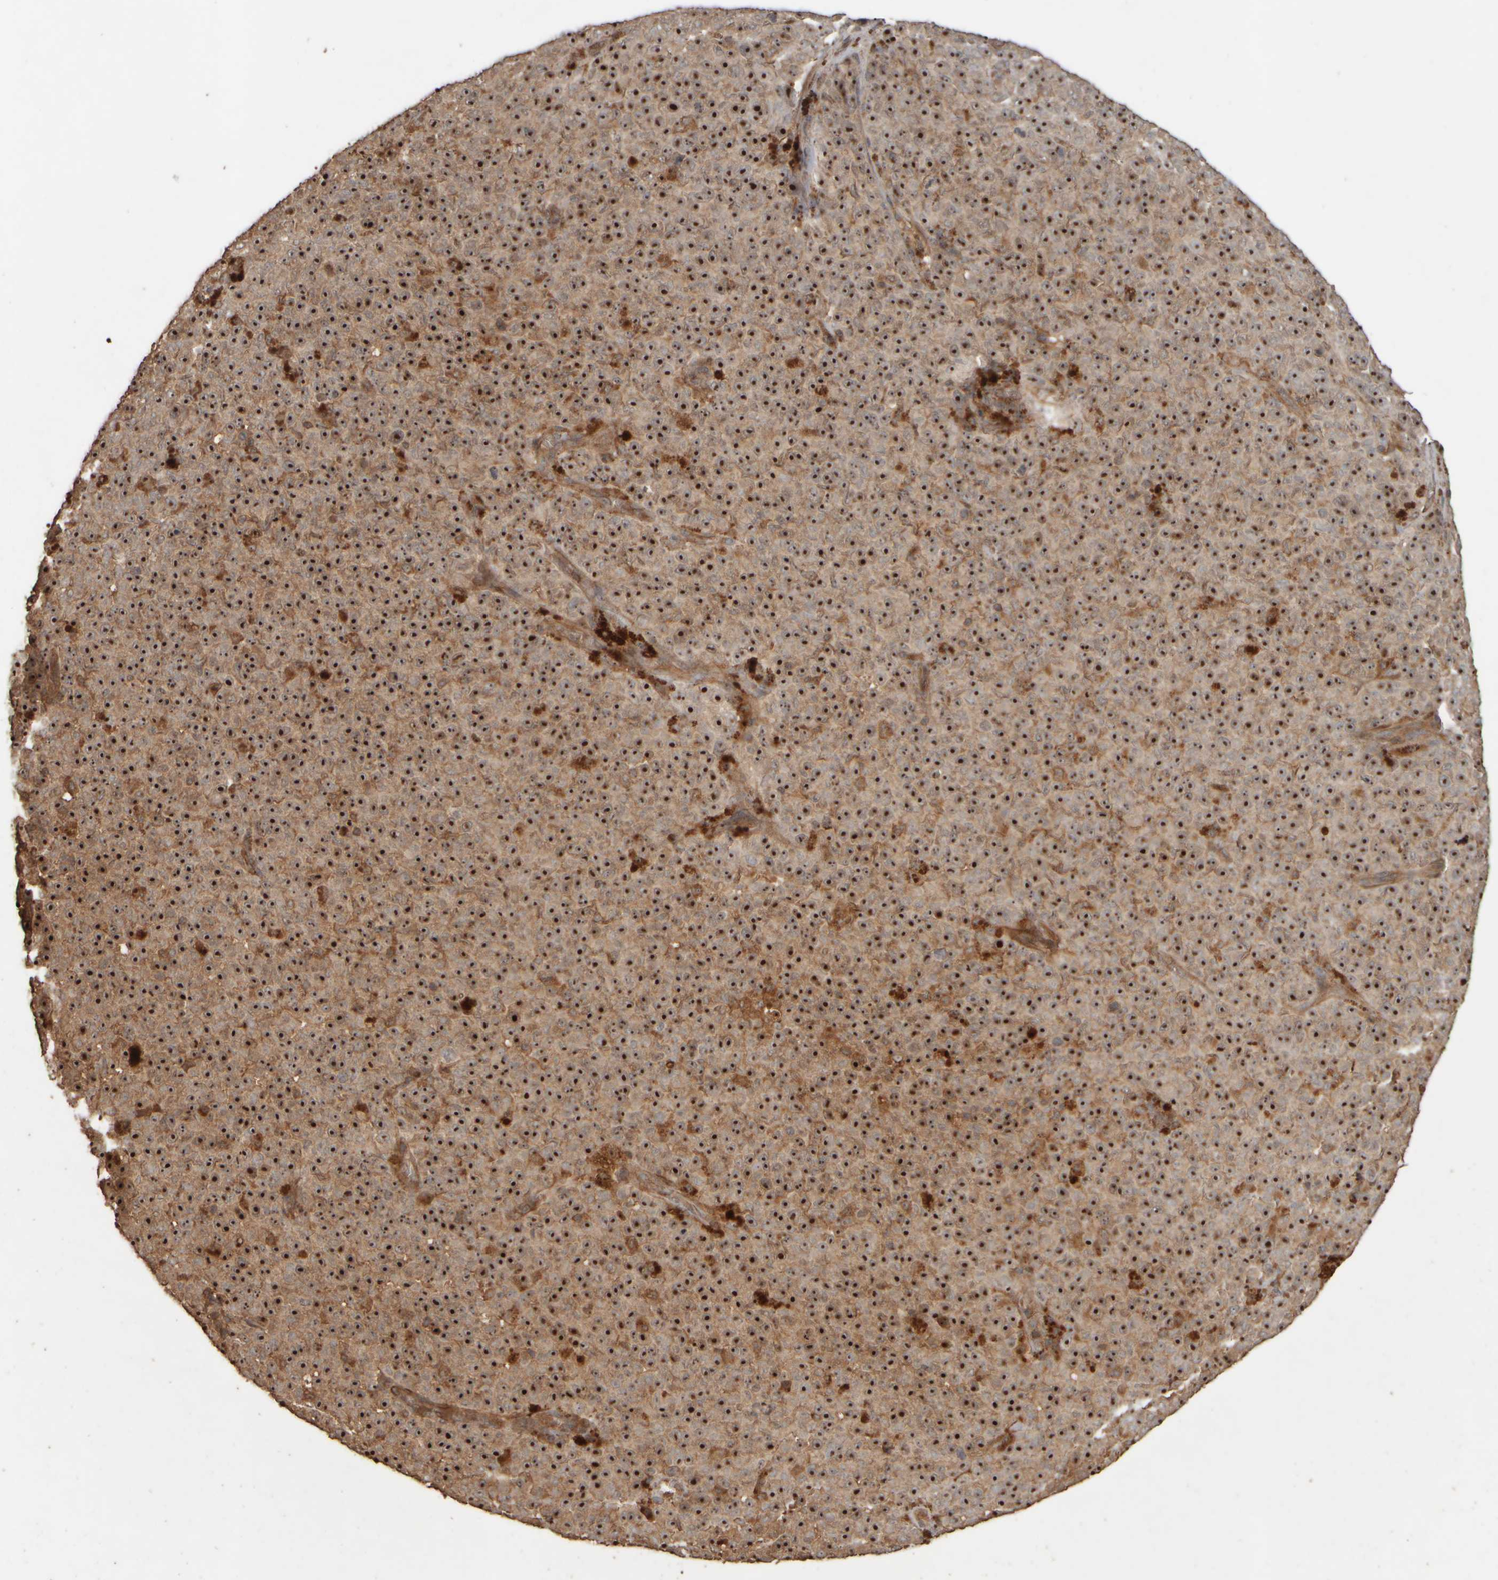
{"staining": {"intensity": "strong", "quantity": ">75%", "location": "cytoplasmic/membranous,nuclear"}, "tissue": "melanoma", "cell_type": "Tumor cells", "image_type": "cancer", "snomed": [{"axis": "morphology", "description": "Malignant melanoma, NOS"}, {"axis": "topography", "description": "Skin"}], "caption": "This image demonstrates IHC staining of malignant melanoma, with high strong cytoplasmic/membranous and nuclear expression in approximately >75% of tumor cells.", "gene": "SPHK1", "patient": {"sex": "female", "age": 82}}